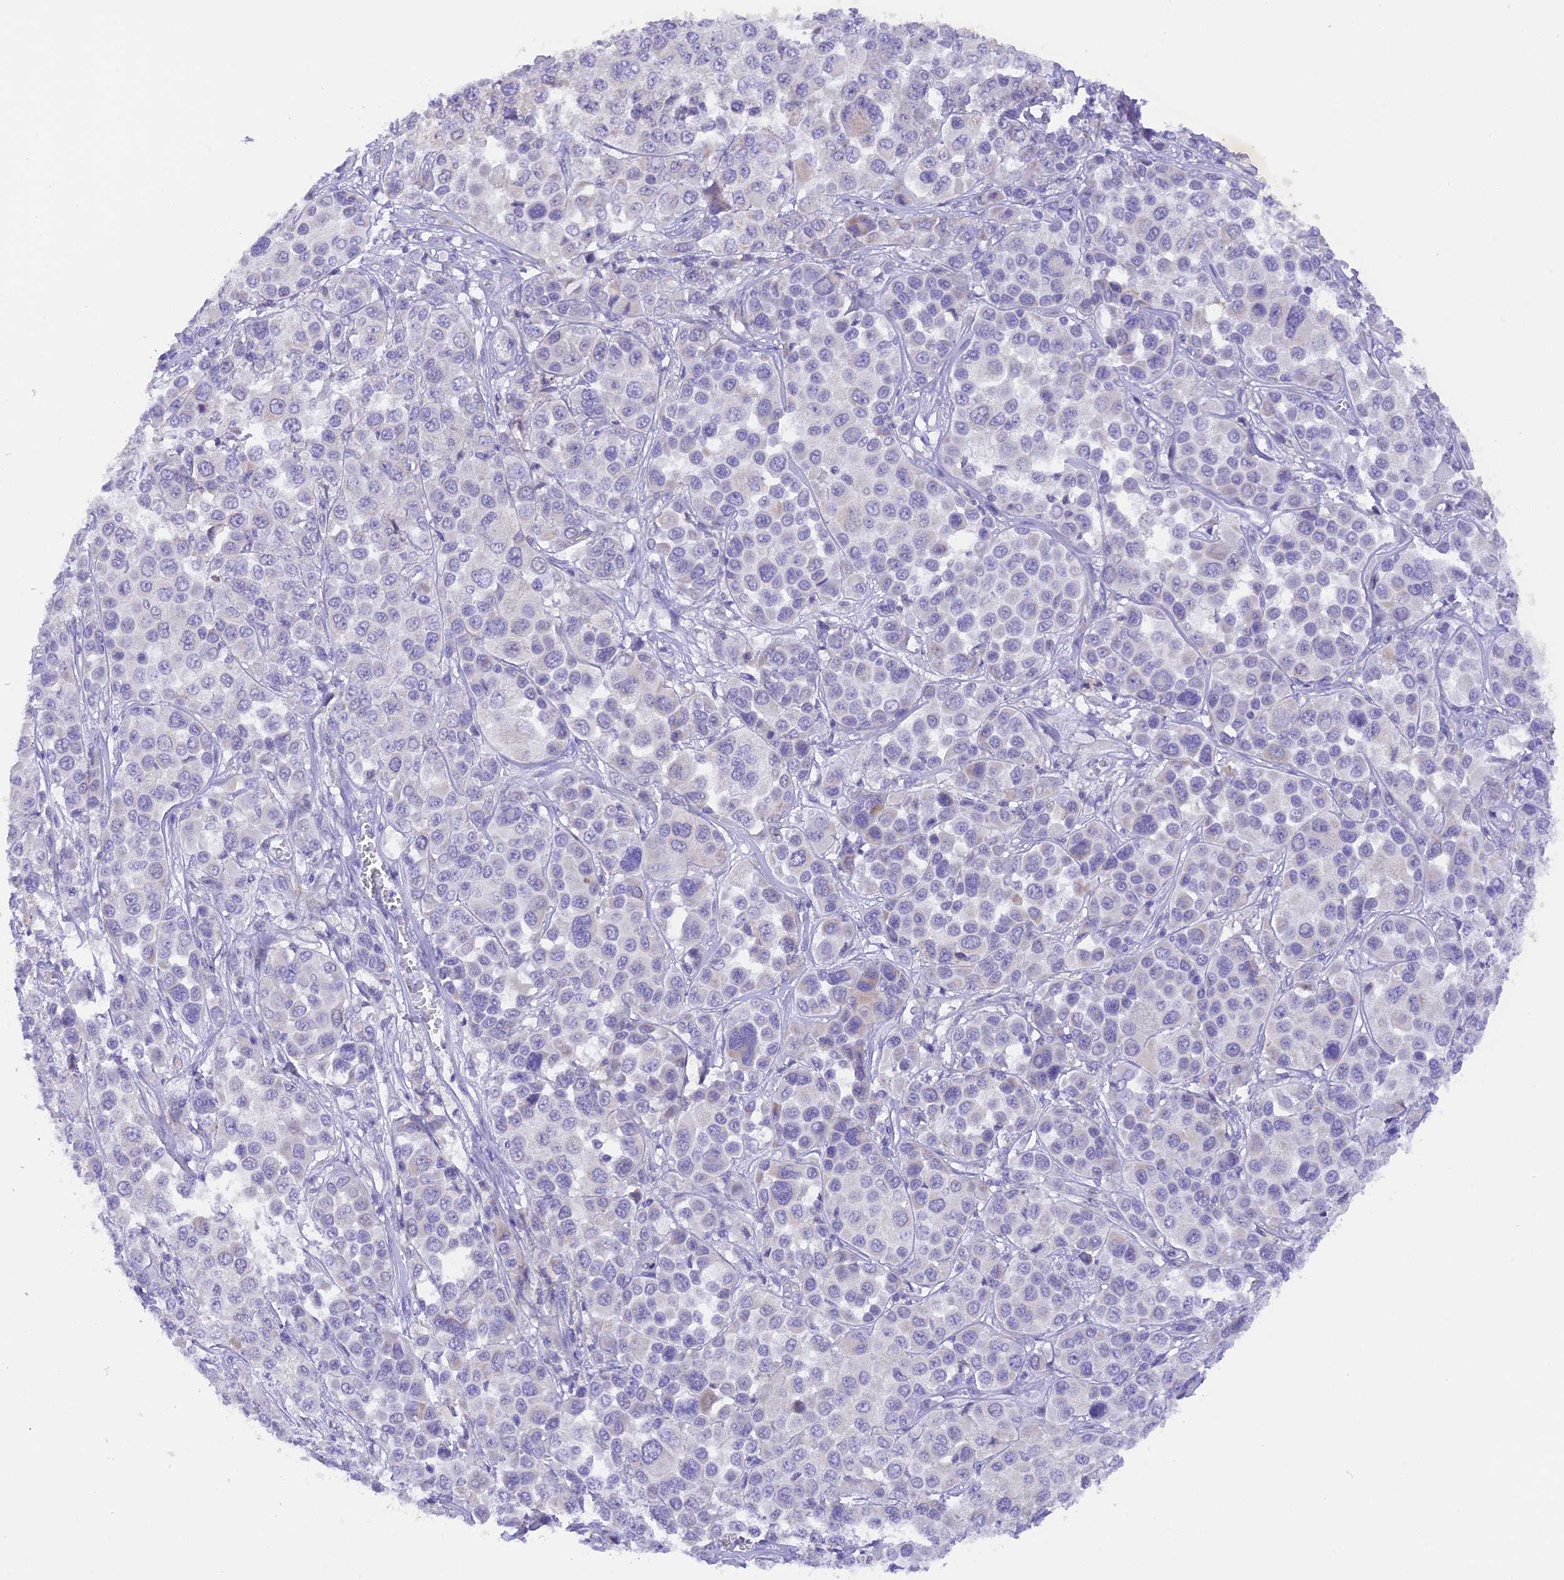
{"staining": {"intensity": "negative", "quantity": "none", "location": "none"}, "tissue": "melanoma", "cell_type": "Tumor cells", "image_type": "cancer", "snomed": [{"axis": "morphology", "description": "Malignant melanoma, NOS"}, {"axis": "topography", "description": "Skin of trunk"}], "caption": "A histopathology image of malignant melanoma stained for a protein reveals no brown staining in tumor cells.", "gene": "PKIA", "patient": {"sex": "male", "age": 71}}